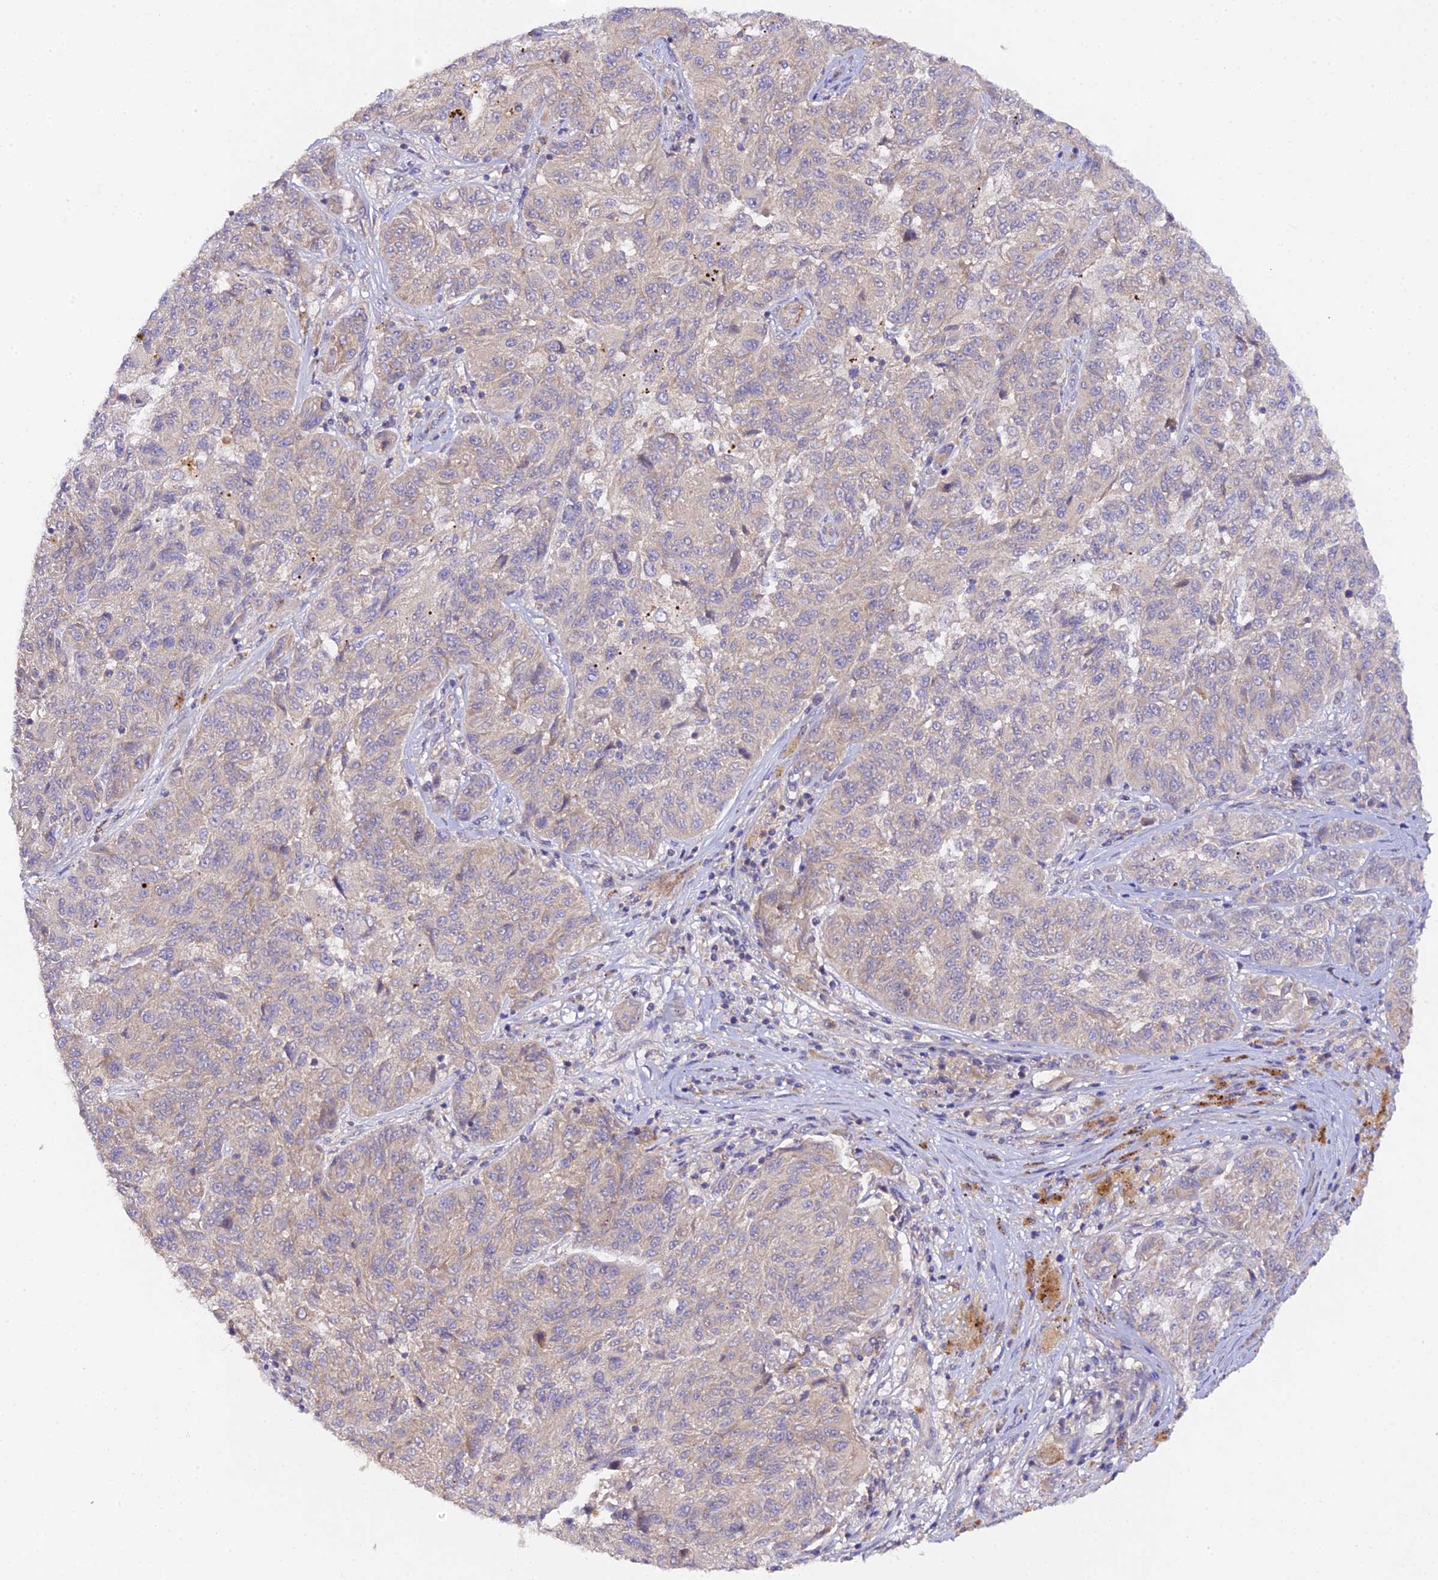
{"staining": {"intensity": "negative", "quantity": "none", "location": "none"}, "tissue": "melanoma", "cell_type": "Tumor cells", "image_type": "cancer", "snomed": [{"axis": "morphology", "description": "Malignant melanoma, NOS"}, {"axis": "topography", "description": "Skin"}], "caption": "The micrograph displays no staining of tumor cells in malignant melanoma.", "gene": "TRIM26", "patient": {"sex": "male", "age": 53}}